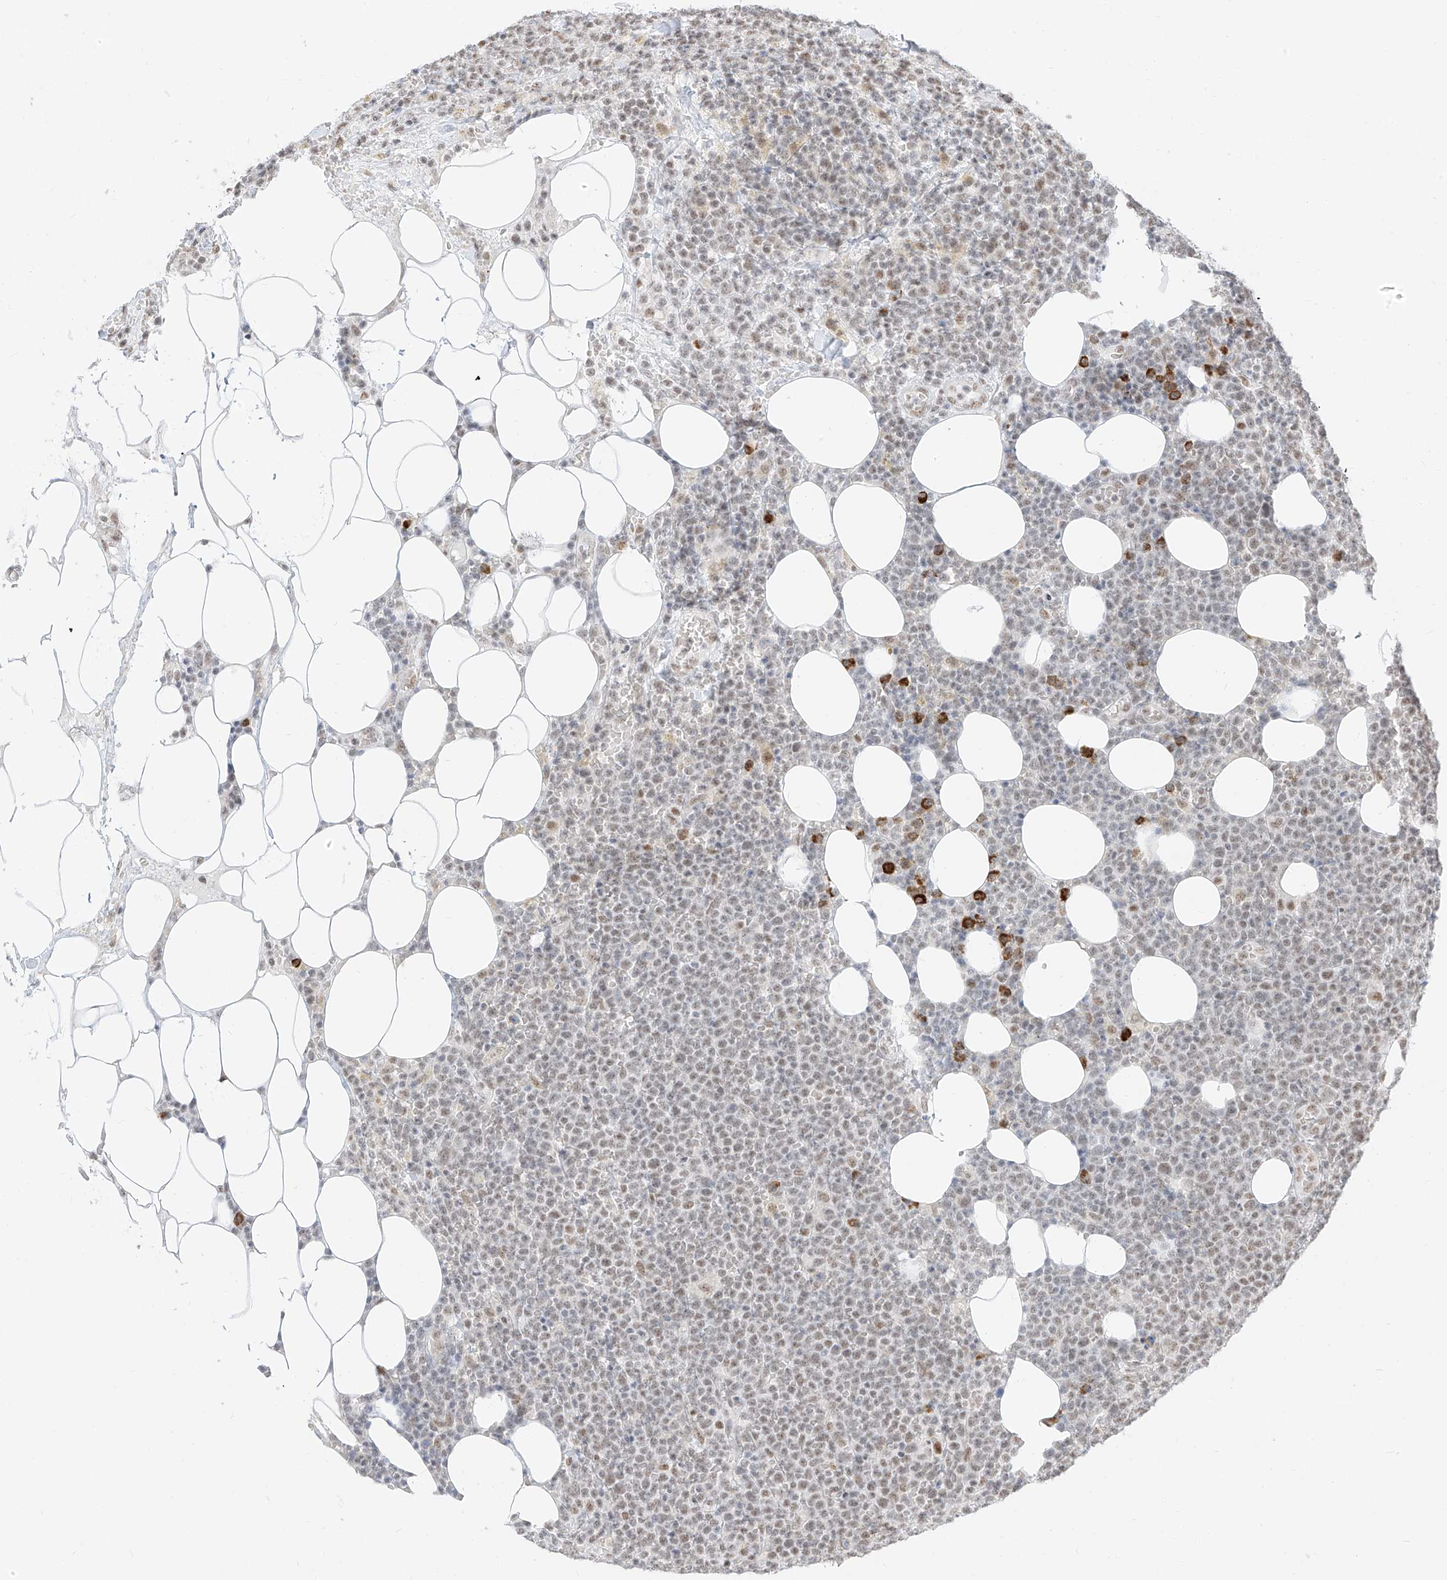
{"staining": {"intensity": "weak", "quantity": "25%-75%", "location": "nuclear"}, "tissue": "lymphoma", "cell_type": "Tumor cells", "image_type": "cancer", "snomed": [{"axis": "morphology", "description": "Malignant lymphoma, non-Hodgkin's type, High grade"}, {"axis": "topography", "description": "Lymph node"}], "caption": "A photomicrograph showing weak nuclear staining in about 25%-75% of tumor cells in lymphoma, as visualized by brown immunohistochemical staining.", "gene": "SUPT5H", "patient": {"sex": "male", "age": 61}}